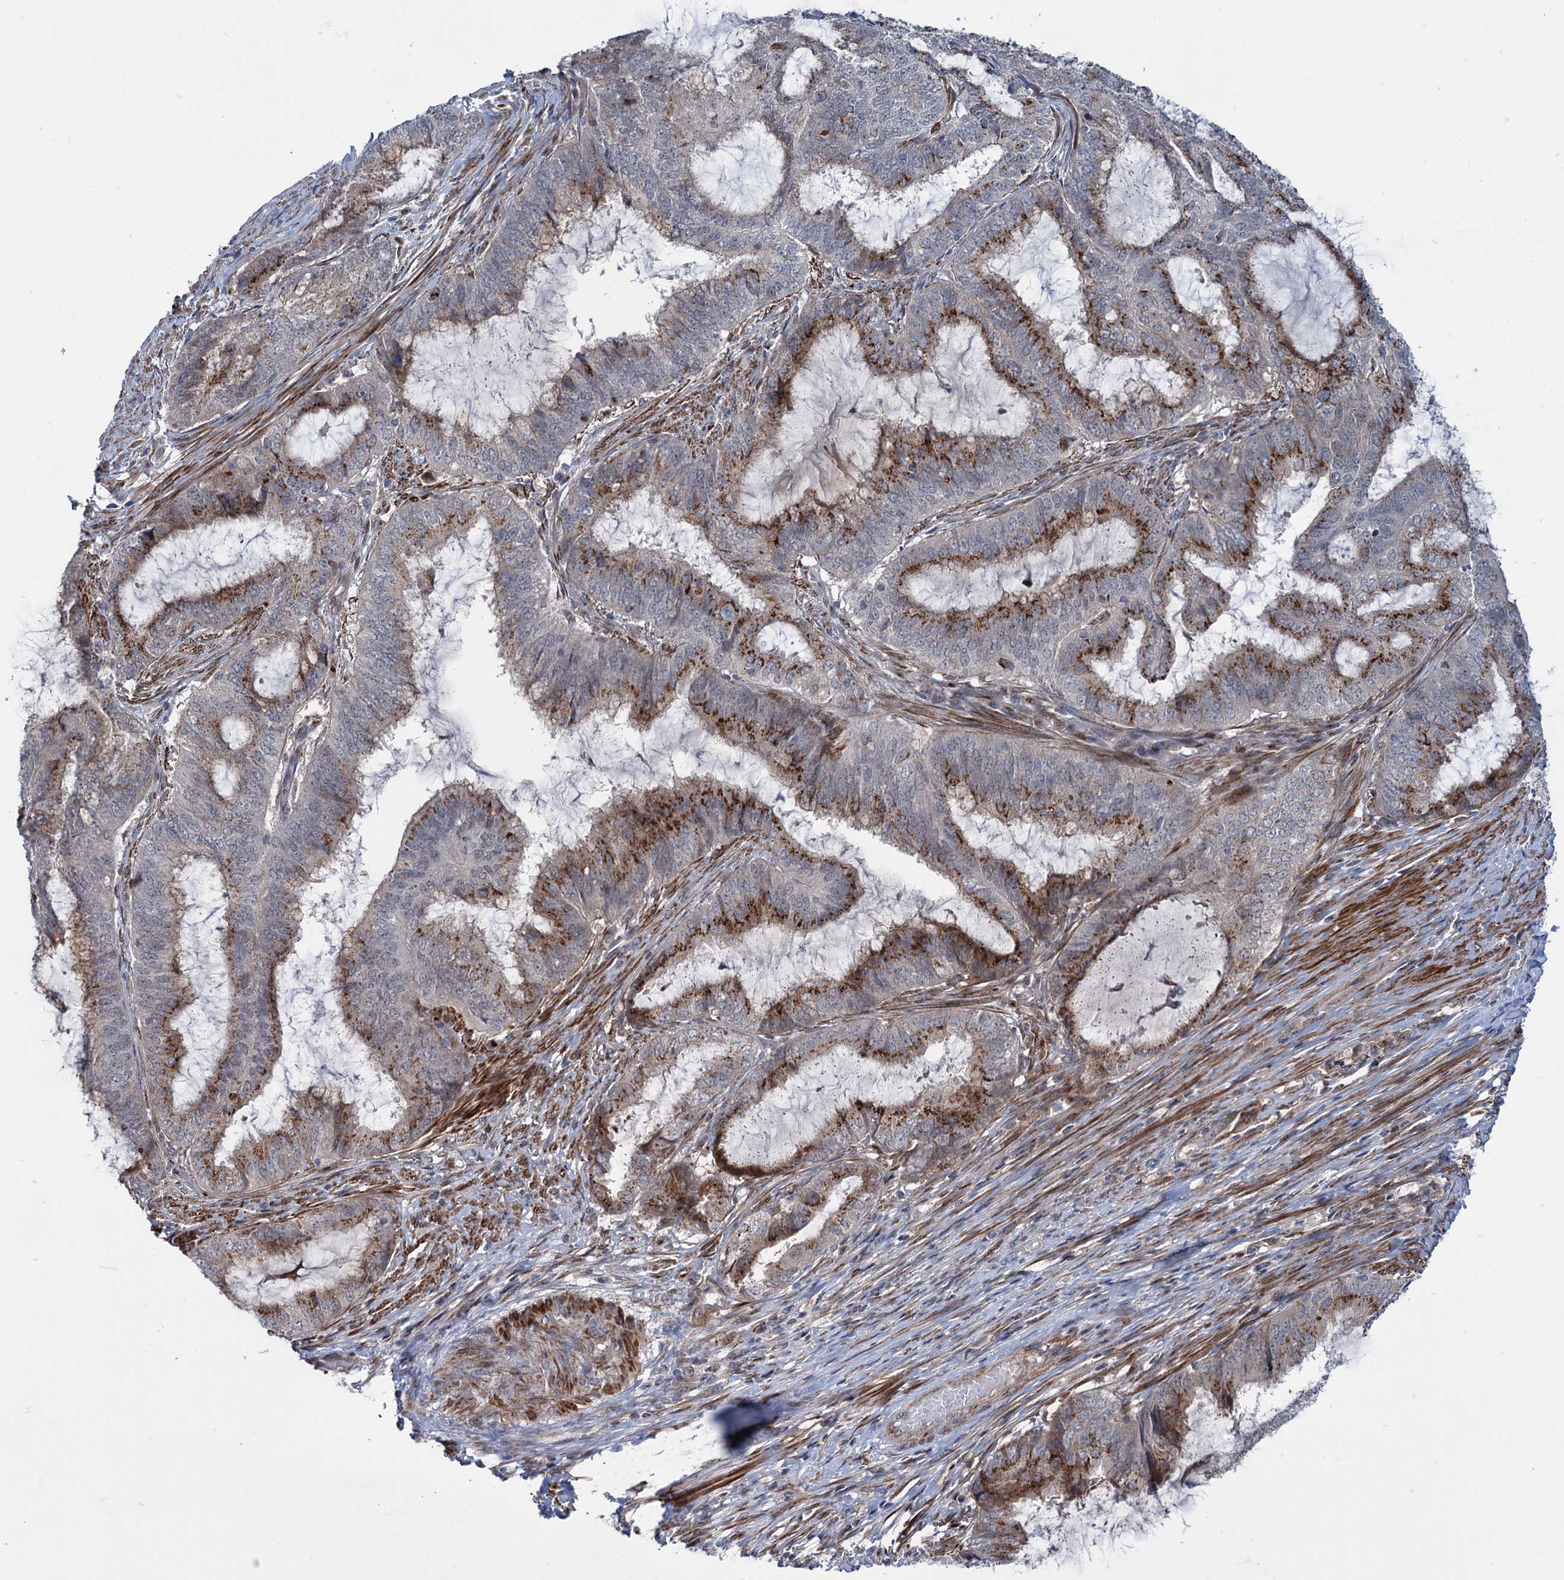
{"staining": {"intensity": "strong", "quantity": ">75%", "location": "cytoplasmic/membranous"}, "tissue": "endometrial cancer", "cell_type": "Tumor cells", "image_type": "cancer", "snomed": [{"axis": "morphology", "description": "Adenocarcinoma, NOS"}, {"axis": "topography", "description": "Endometrium"}], "caption": "A histopathology image of endometrial cancer stained for a protein reveals strong cytoplasmic/membranous brown staining in tumor cells. (brown staining indicates protein expression, while blue staining denotes nuclei).", "gene": "ELP4", "patient": {"sex": "female", "age": 51}}